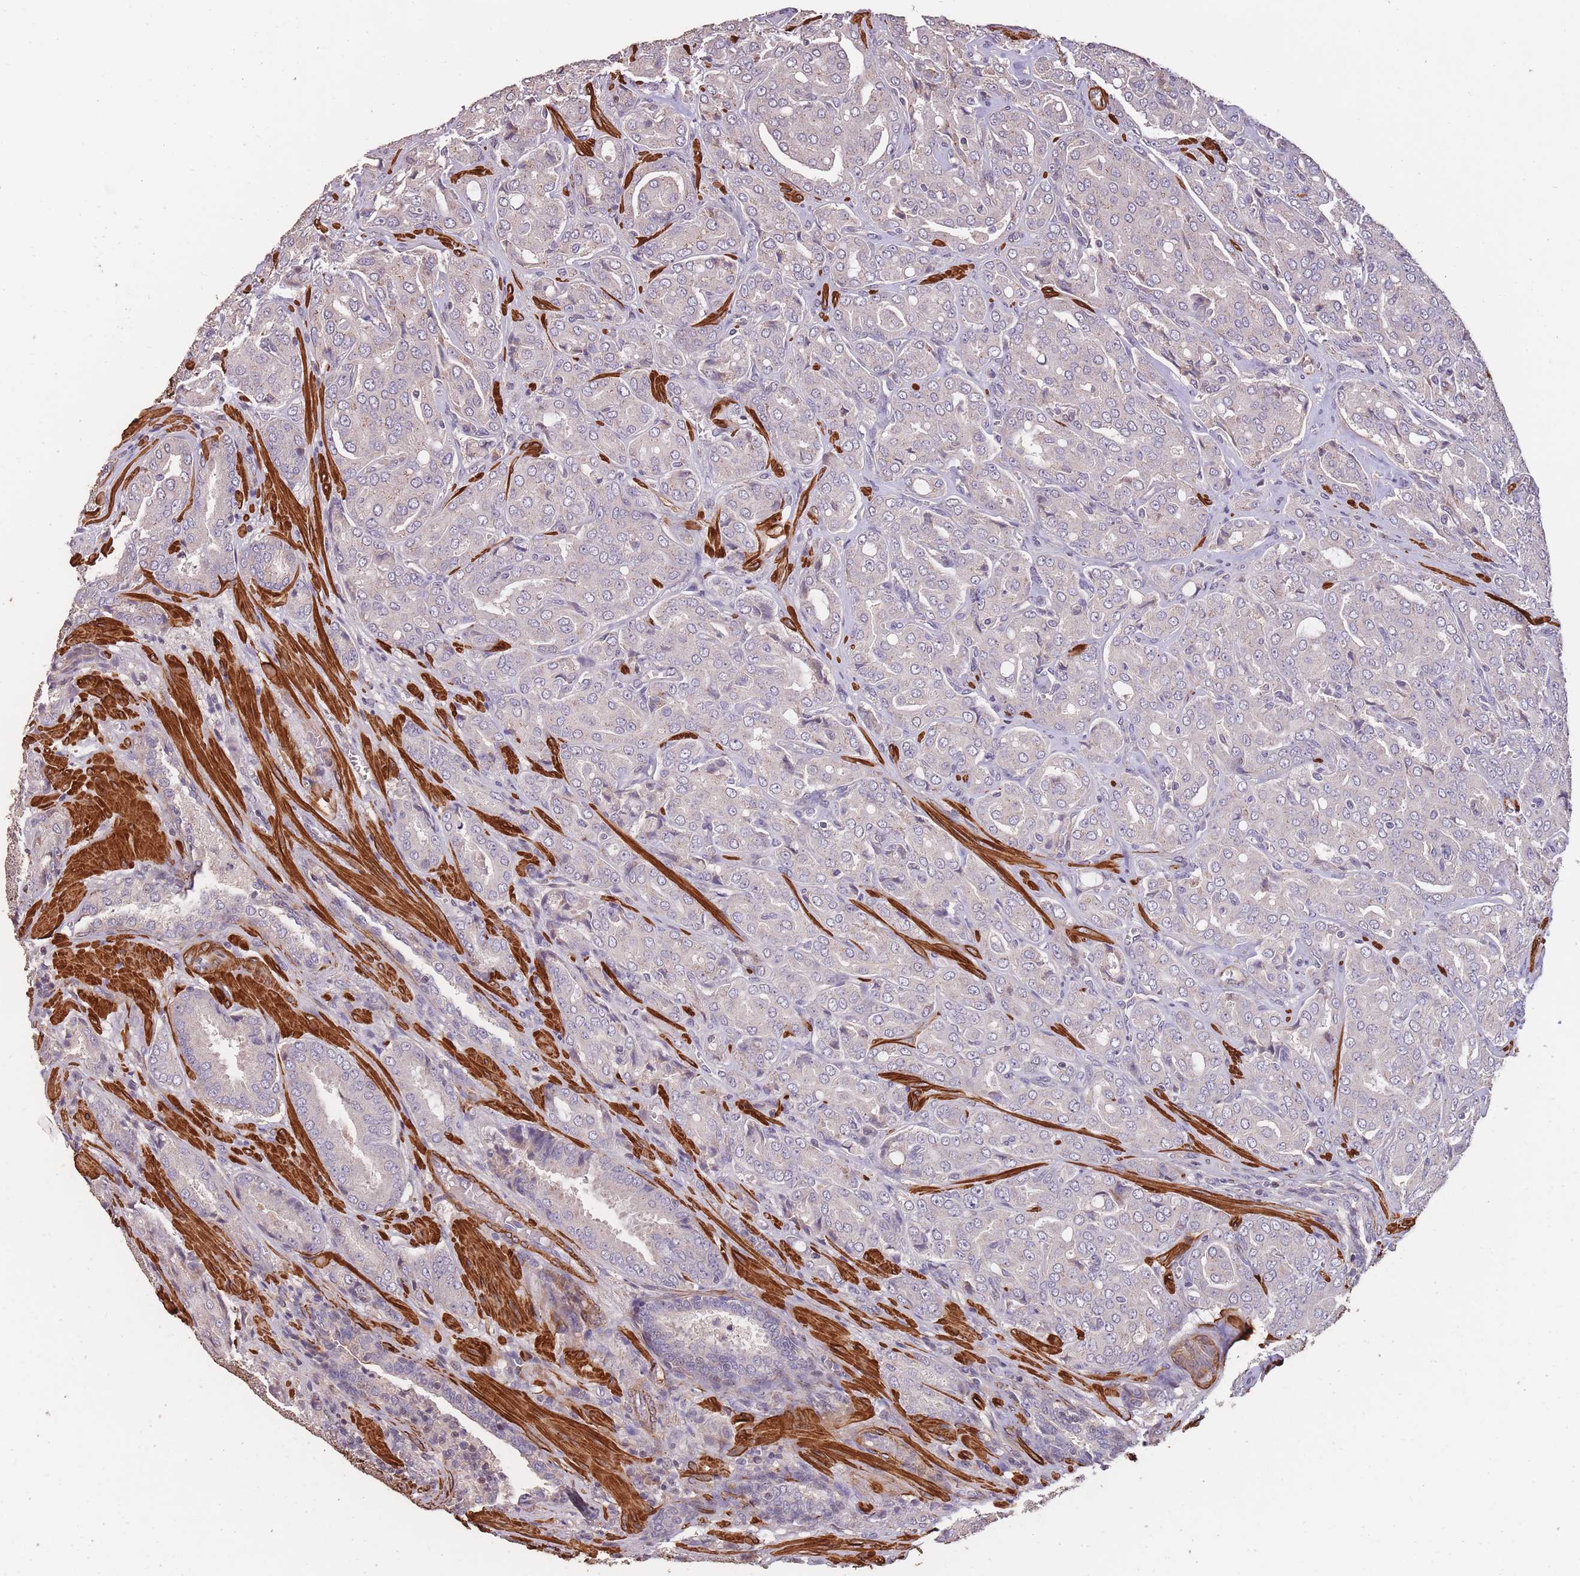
{"staining": {"intensity": "negative", "quantity": "none", "location": "none"}, "tissue": "prostate cancer", "cell_type": "Tumor cells", "image_type": "cancer", "snomed": [{"axis": "morphology", "description": "Adenocarcinoma, High grade"}, {"axis": "topography", "description": "Prostate"}], "caption": "This is an IHC image of human prostate high-grade adenocarcinoma. There is no staining in tumor cells.", "gene": "NLRC4", "patient": {"sex": "male", "age": 68}}